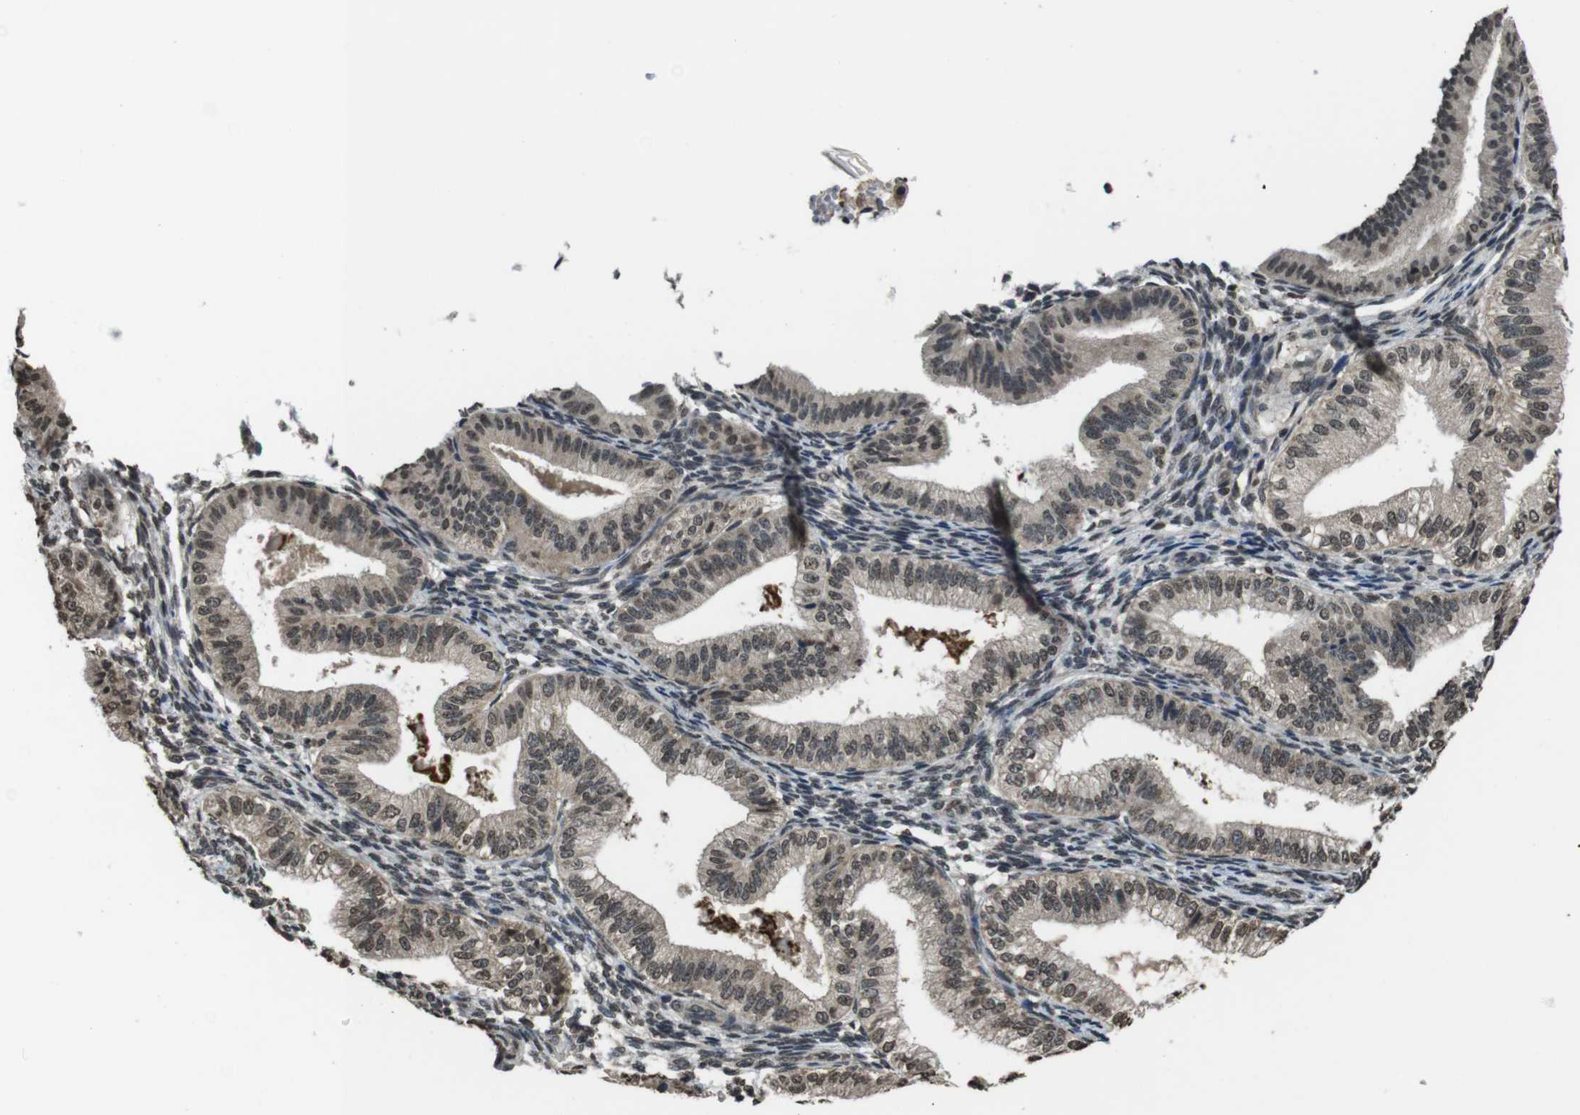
{"staining": {"intensity": "weak", "quantity": "25%-75%", "location": "nuclear"}, "tissue": "endometrium", "cell_type": "Cells in endometrial stroma", "image_type": "normal", "snomed": [{"axis": "morphology", "description": "Normal tissue, NOS"}, {"axis": "topography", "description": "Endometrium"}], "caption": "Endometrium stained with IHC displays weak nuclear staining in about 25%-75% of cells in endometrial stroma.", "gene": "MAF", "patient": {"sex": "female", "age": 39}}